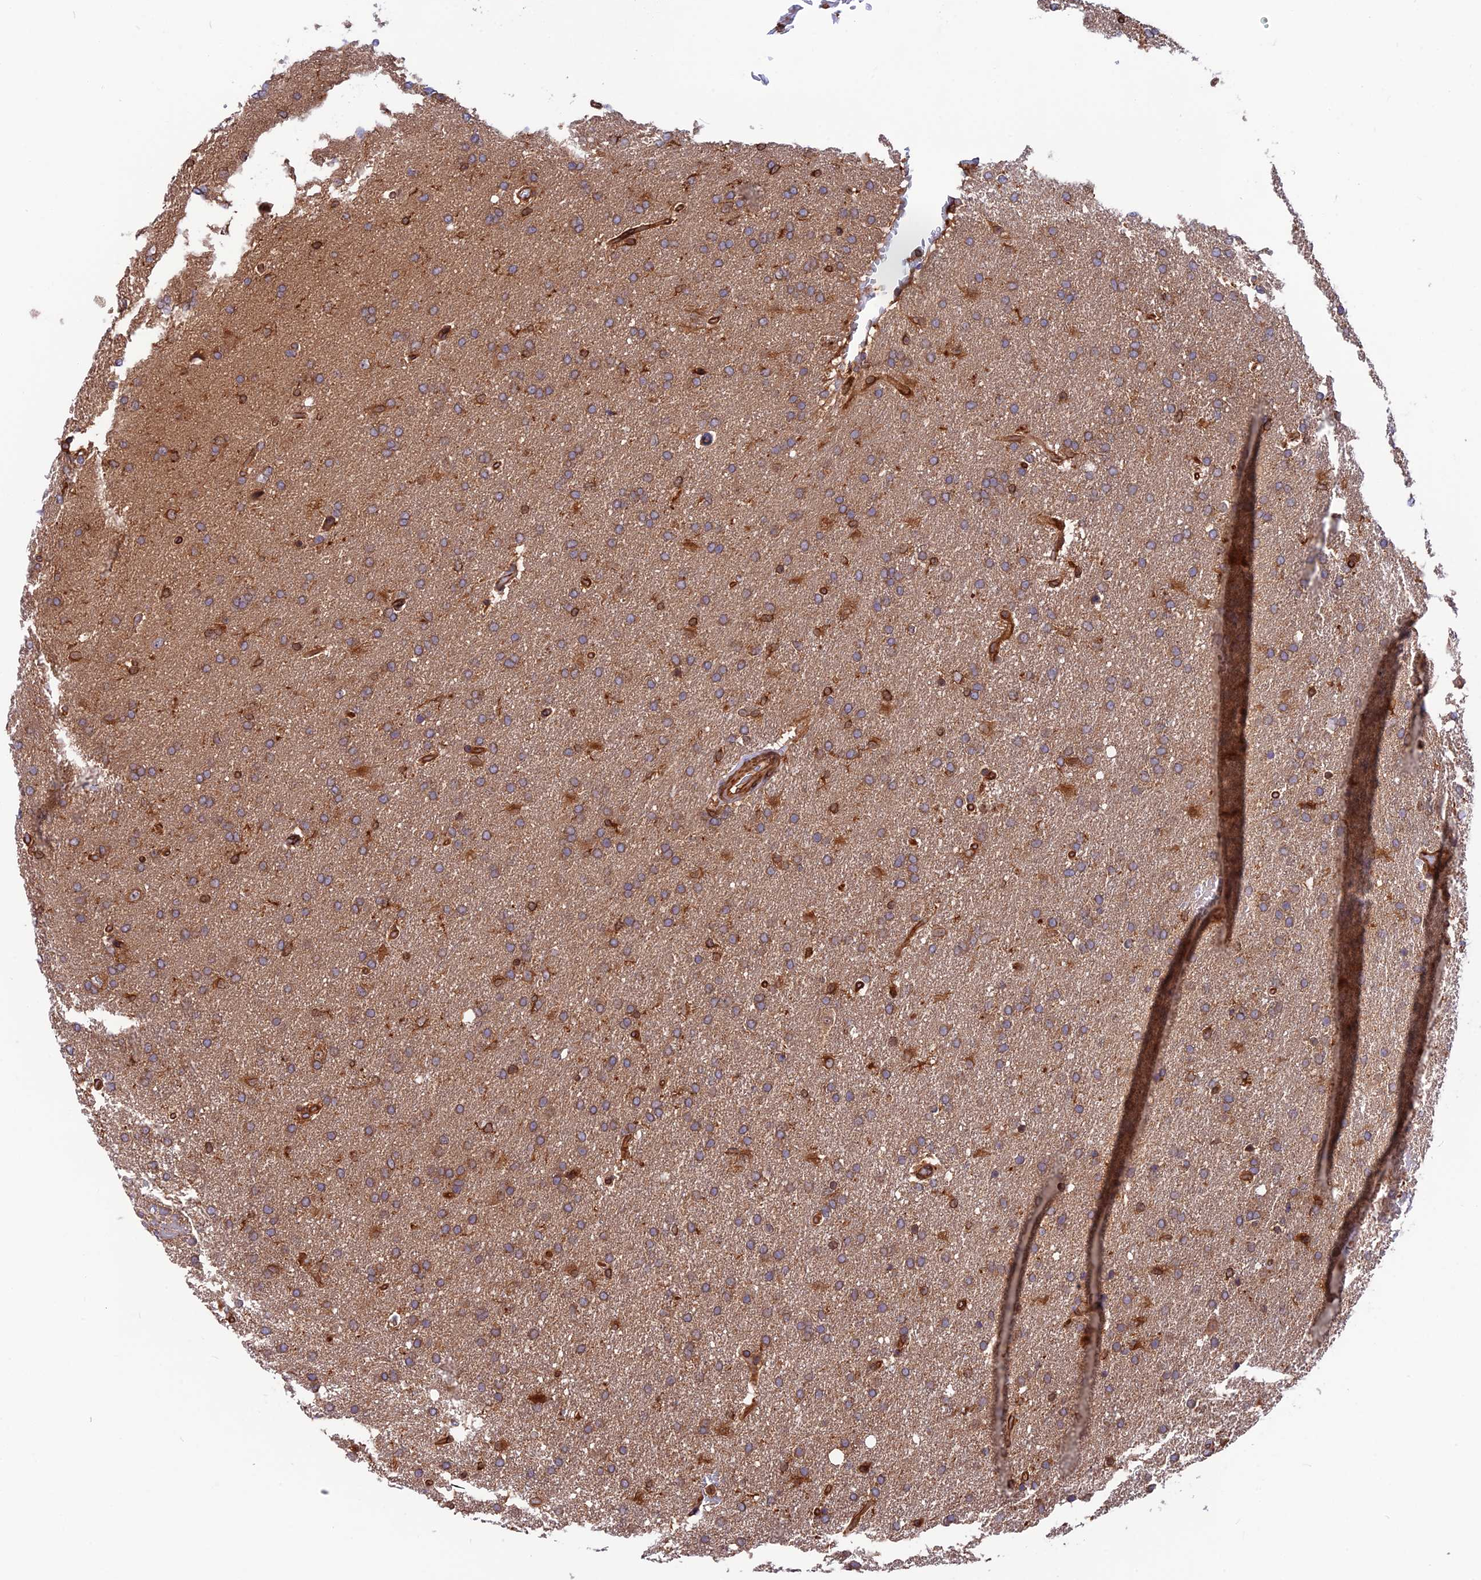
{"staining": {"intensity": "strong", "quantity": "<25%", "location": "cytoplasmic/membranous"}, "tissue": "glioma", "cell_type": "Tumor cells", "image_type": "cancer", "snomed": [{"axis": "morphology", "description": "Glioma, malignant, High grade"}, {"axis": "topography", "description": "Brain"}], "caption": "High-magnification brightfield microscopy of high-grade glioma (malignant) stained with DAB (3,3'-diaminobenzidine) (brown) and counterstained with hematoxylin (blue). tumor cells exhibit strong cytoplasmic/membranous expression is seen in approximately<25% of cells. The protein is shown in brown color, while the nuclei are stained blue.", "gene": "WDR1", "patient": {"sex": "male", "age": 72}}